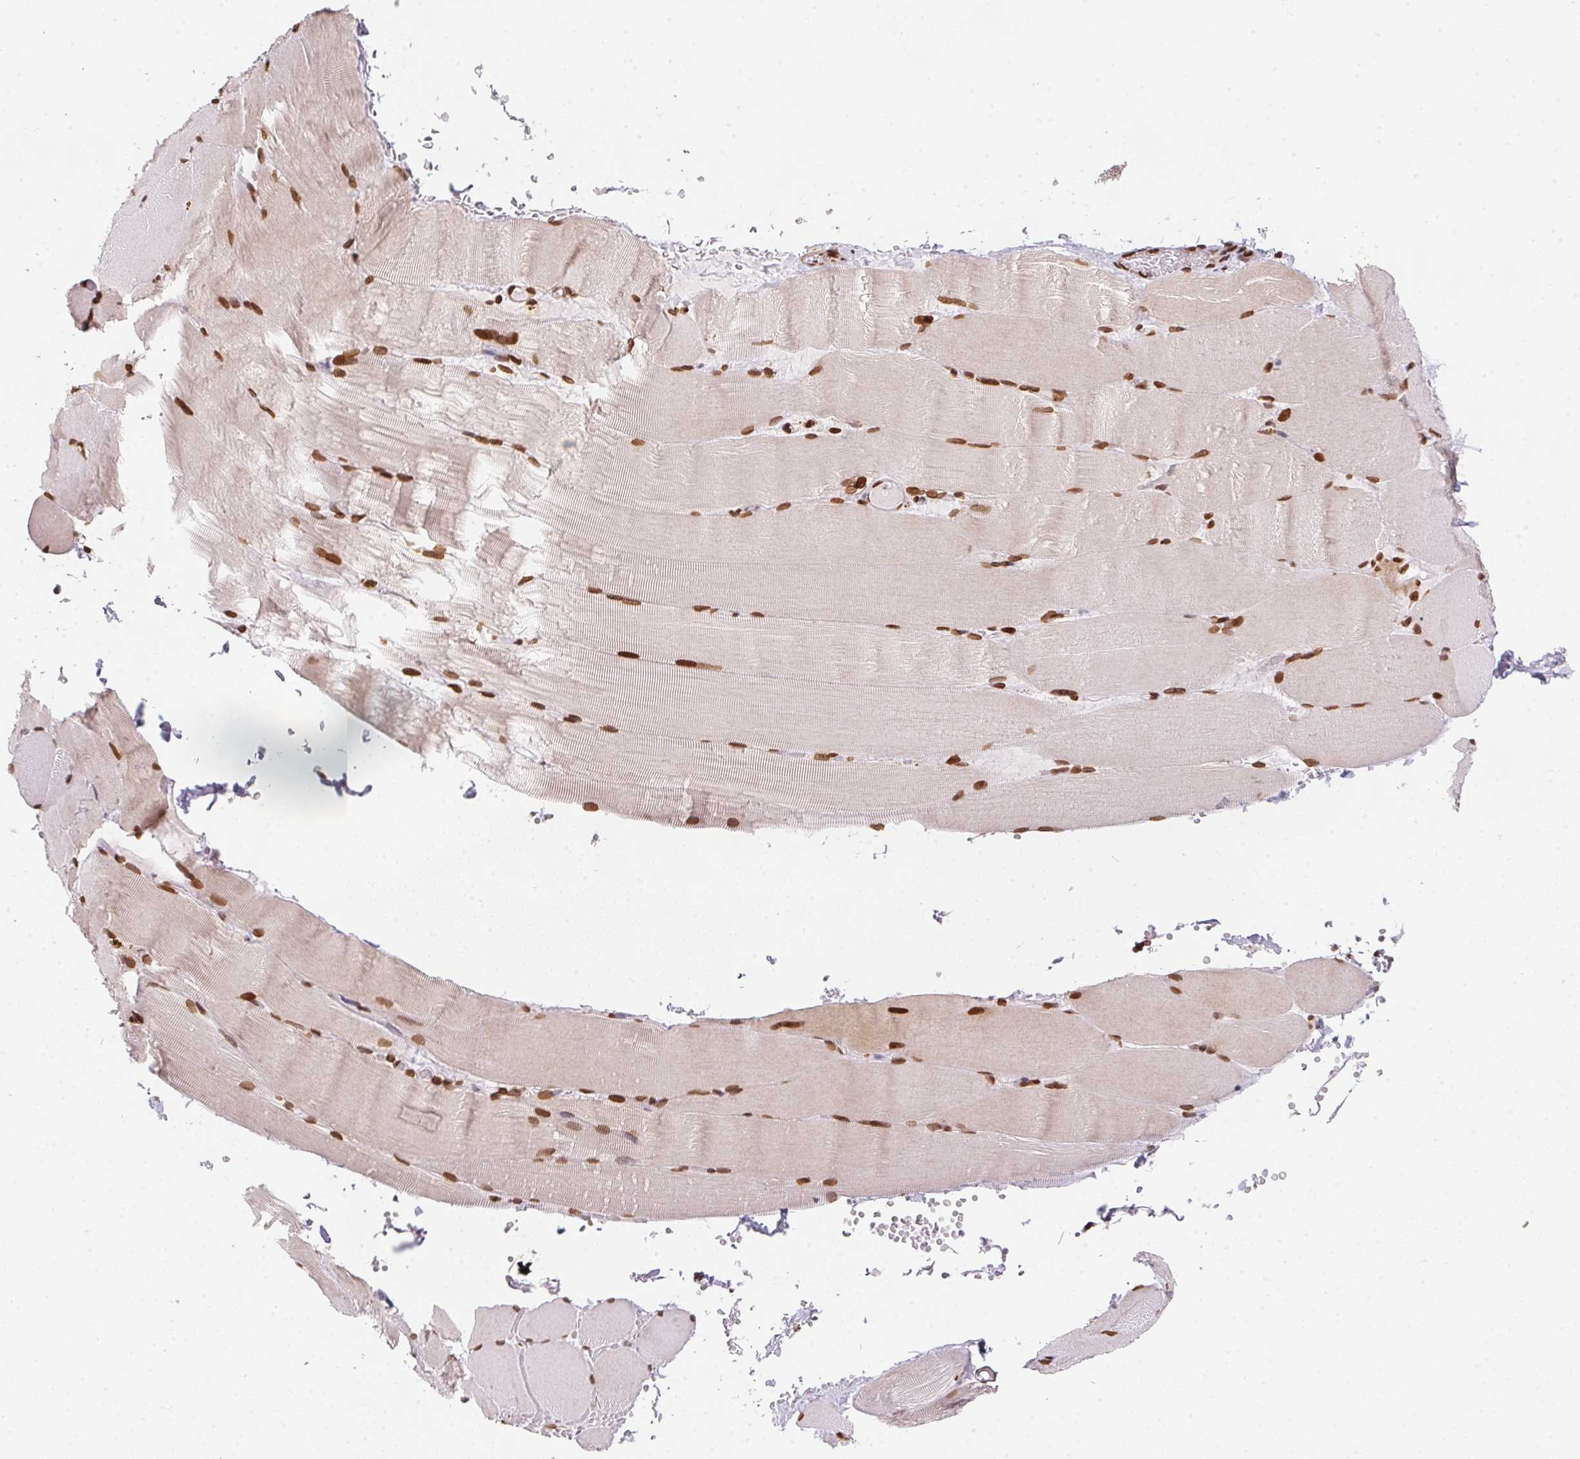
{"staining": {"intensity": "strong", "quantity": ">75%", "location": "nuclear"}, "tissue": "skeletal muscle", "cell_type": "Myocytes", "image_type": "normal", "snomed": [{"axis": "morphology", "description": "Normal tissue, NOS"}, {"axis": "topography", "description": "Skeletal muscle"}], "caption": "A photomicrograph of skeletal muscle stained for a protein shows strong nuclear brown staining in myocytes. (DAB (3,3'-diaminobenzidine) = brown stain, brightfield microscopy at high magnification).", "gene": "SAP30BP", "patient": {"sex": "female", "age": 37}}